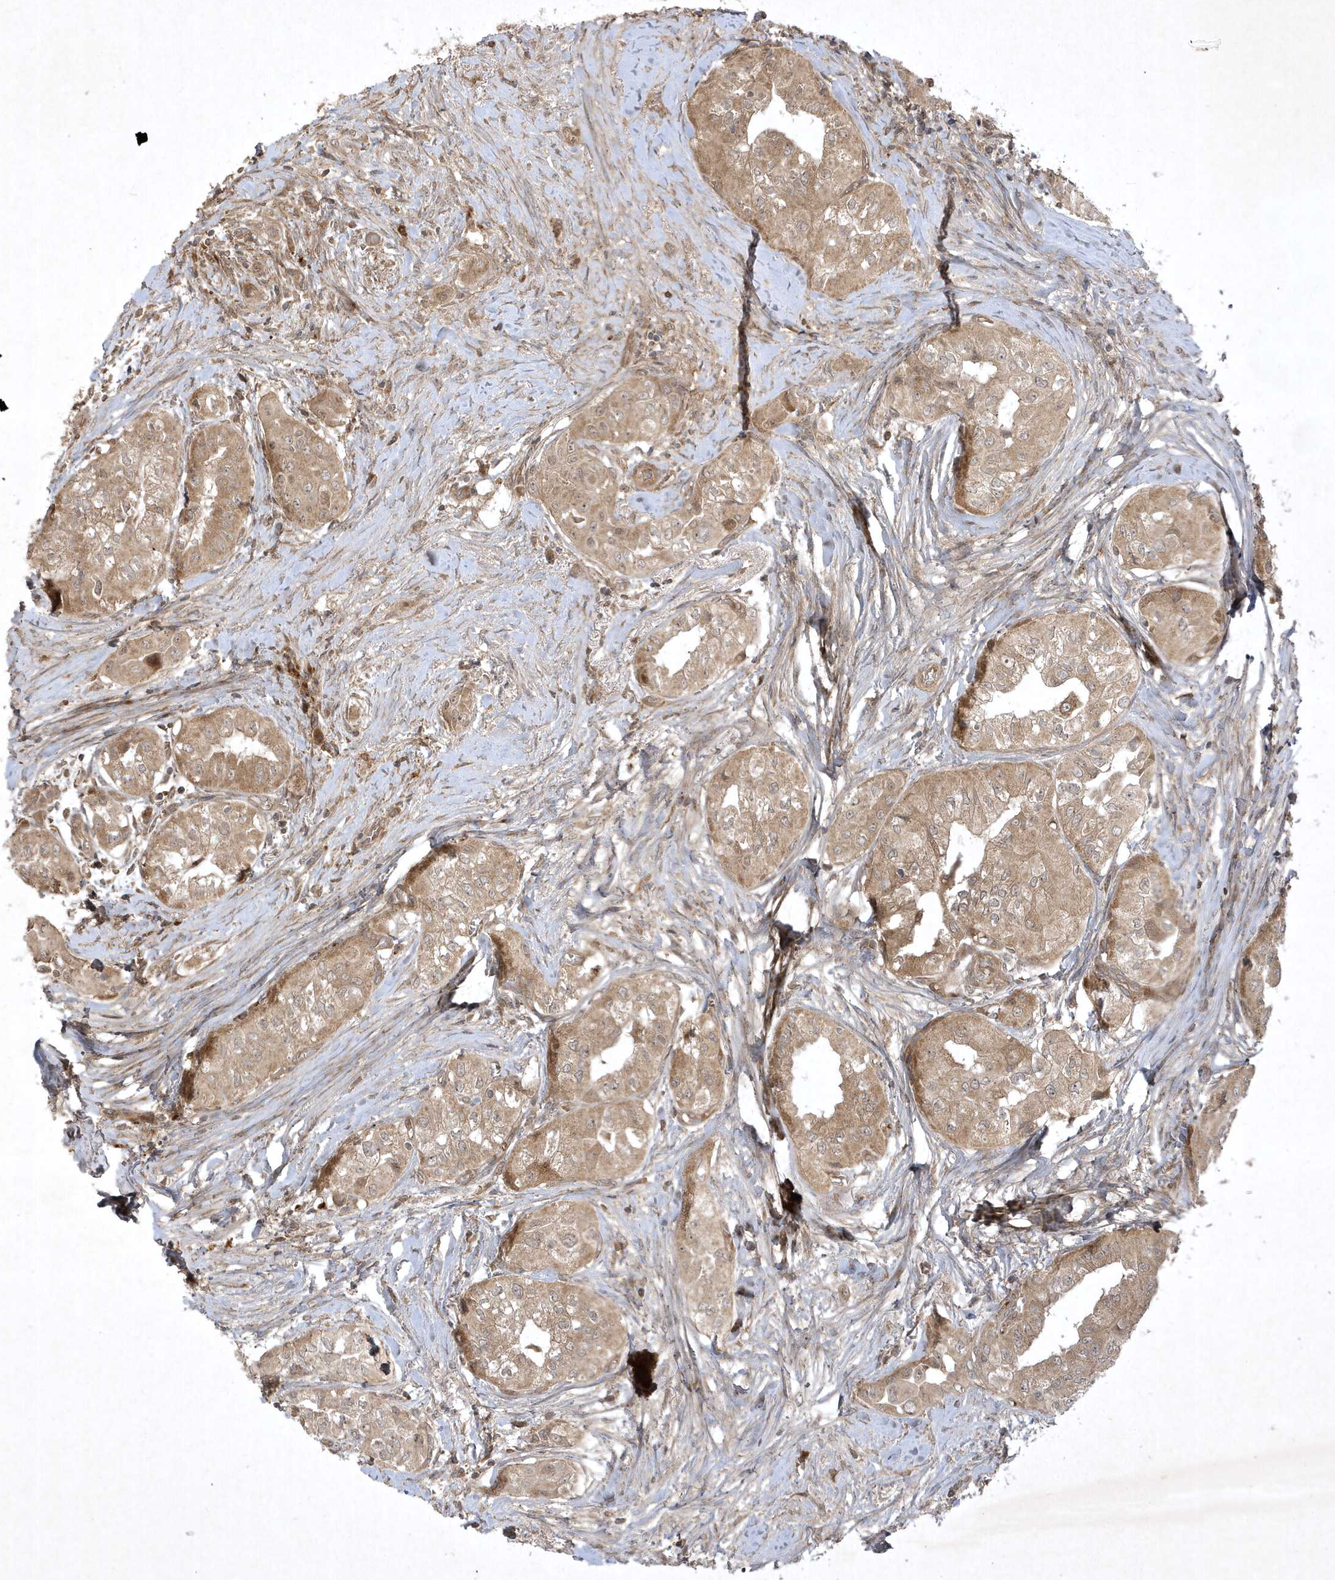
{"staining": {"intensity": "moderate", "quantity": ">75%", "location": "cytoplasmic/membranous"}, "tissue": "thyroid cancer", "cell_type": "Tumor cells", "image_type": "cancer", "snomed": [{"axis": "morphology", "description": "Papillary adenocarcinoma, NOS"}, {"axis": "topography", "description": "Thyroid gland"}], "caption": "Immunohistochemistry (IHC) image of human papillary adenocarcinoma (thyroid) stained for a protein (brown), which exhibits medium levels of moderate cytoplasmic/membranous positivity in about >75% of tumor cells.", "gene": "FAM83C", "patient": {"sex": "female", "age": 59}}